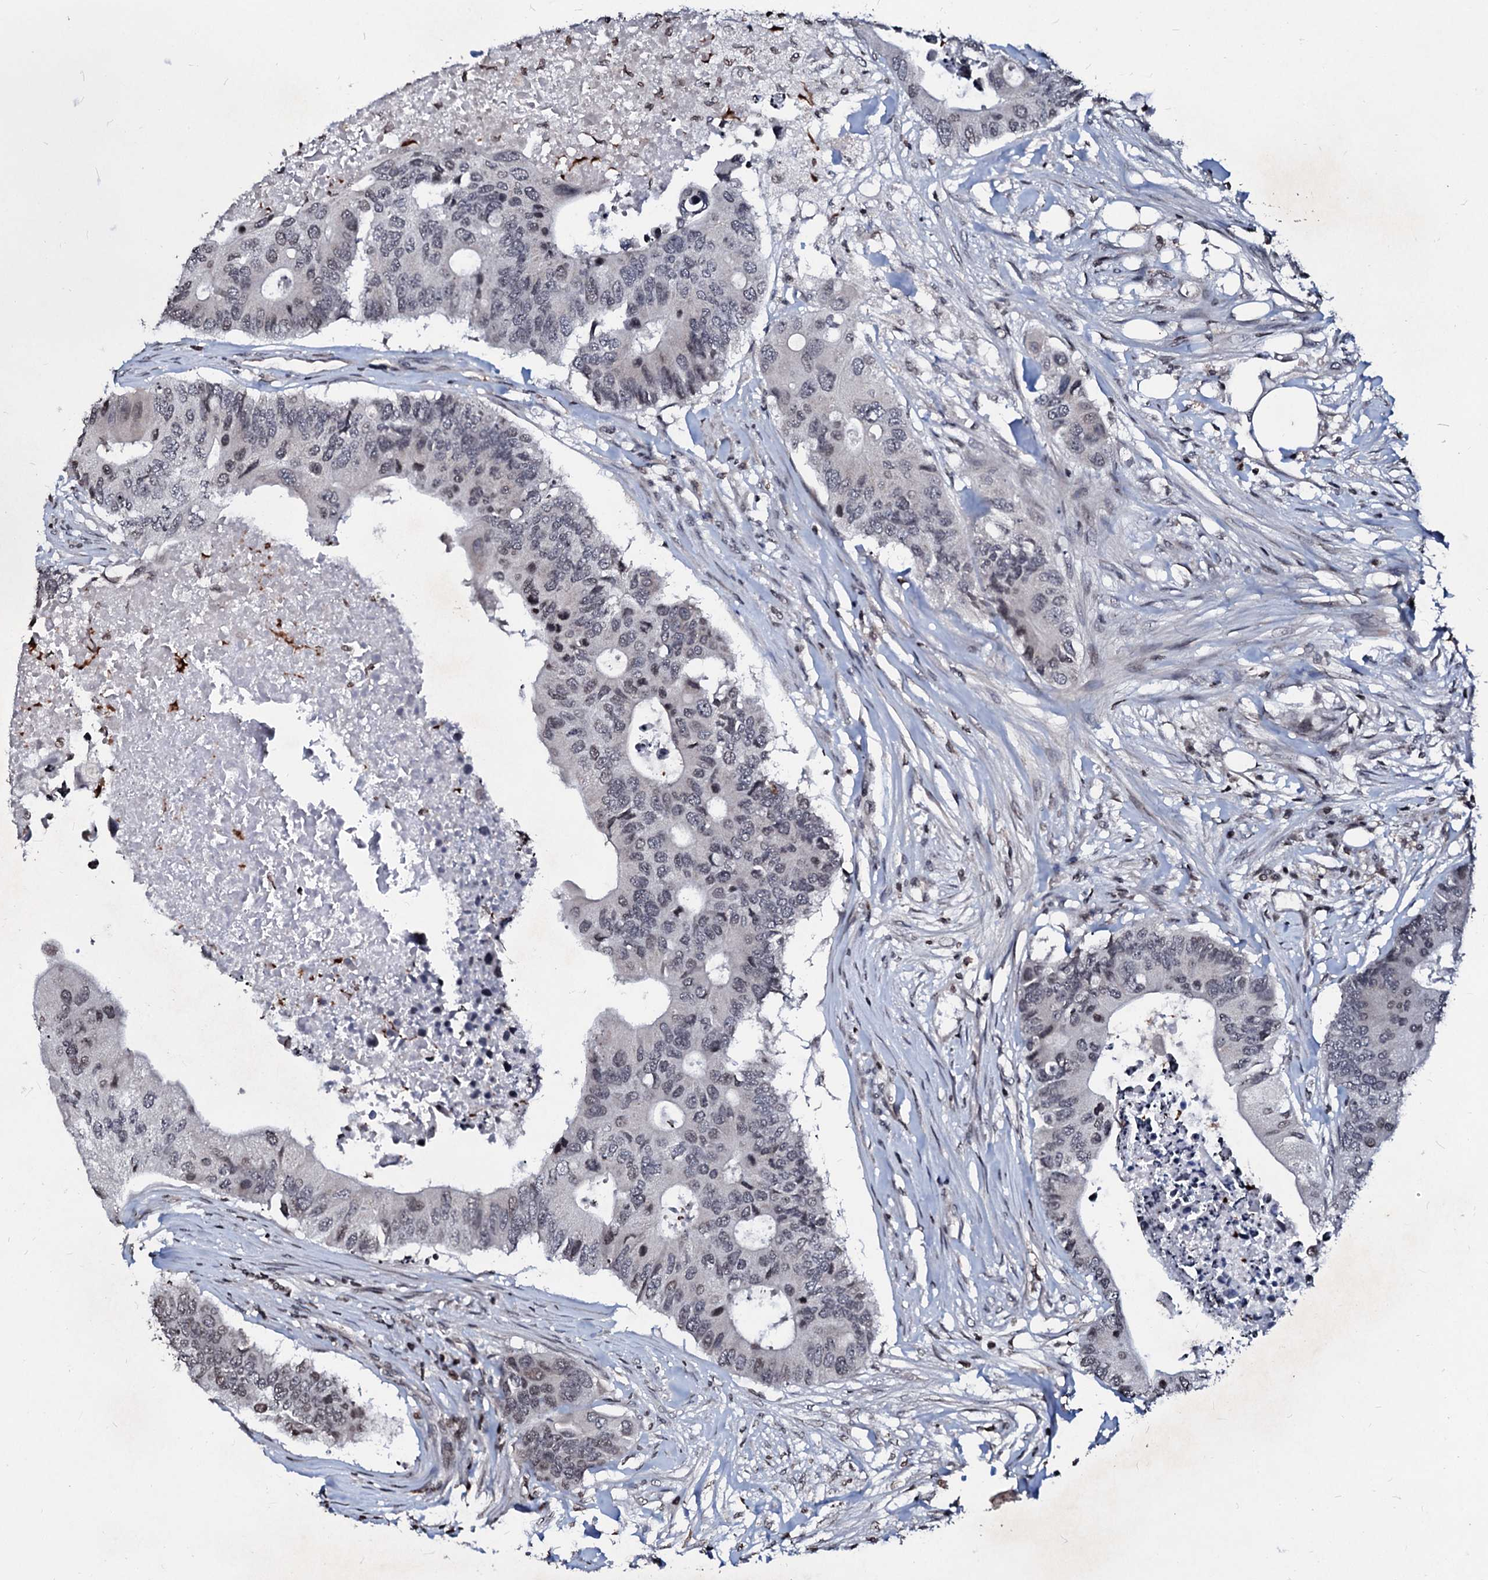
{"staining": {"intensity": "weak", "quantity": "25%-75%", "location": "nuclear"}, "tissue": "colorectal cancer", "cell_type": "Tumor cells", "image_type": "cancer", "snomed": [{"axis": "morphology", "description": "Adenocarcinoma, NOS"}, {"axis": "topography", "description": "Colon"}], "caption": "Immunohistochemistry of human adenocarcinoma (colorectal) shows low levels of weak nuclear expression in about 25%-75% of tumor cells. The staining was performed using DAB, with brown indicating positive protein expression. Nuclei are stained blue with hematoxylin.", "gene": "LSM11", "patient": {"sex": "male", "age": 71}}